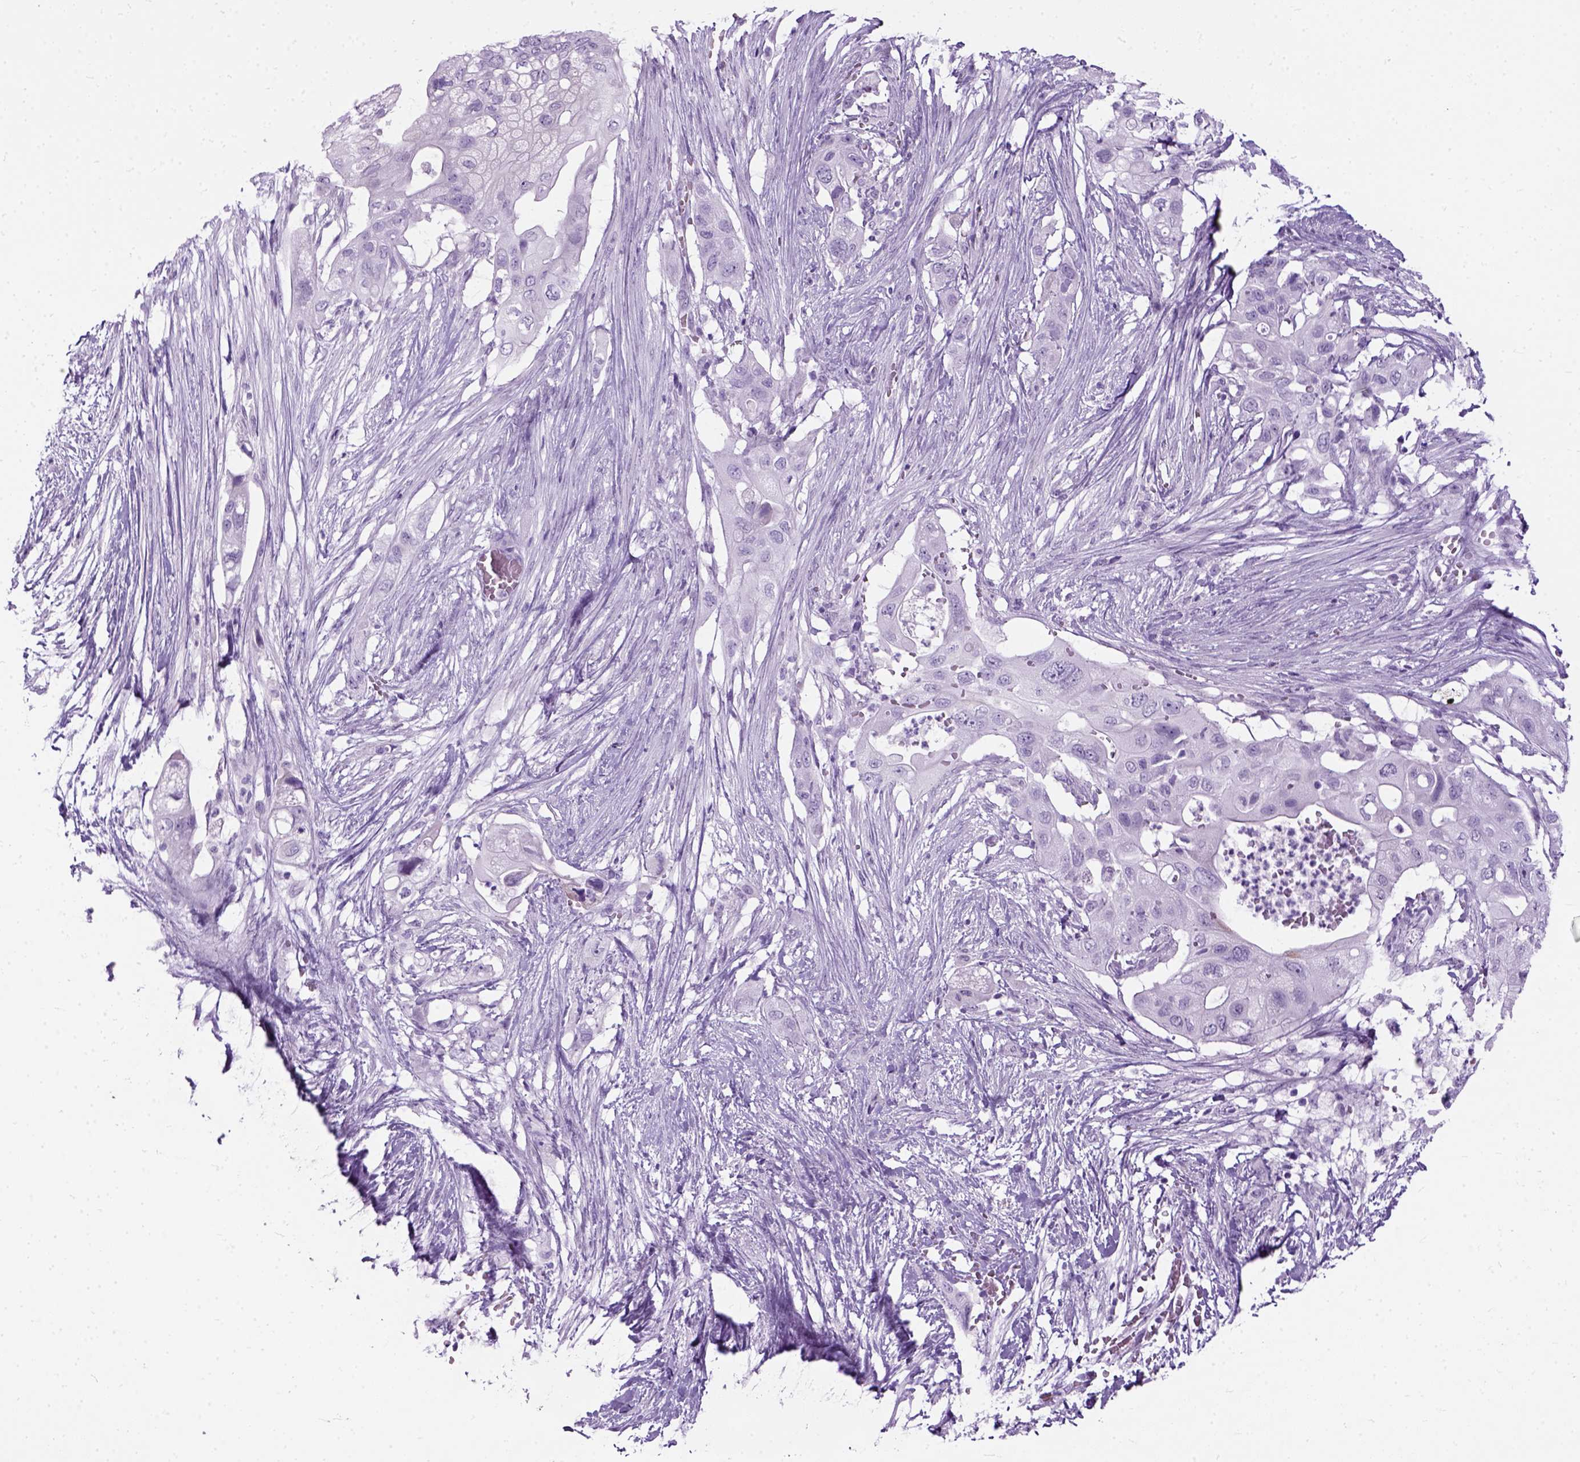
{"staining": {"intensity": "negative", "quantity": "none", "location": "none"}, "tissue": "pancreatic cancer", "cell_type": "Tumor cells", "image_type": "cancer", "snomed": [{"axis": "morphology", "description": "Adenocarcinoma, NOS"}, {"axis": "topography", "description": "Pancreas"}], "caption": "A photomicrograph of pancreatic adenocarcinoma stained for a protein demonstrates no brown staining in tumor cells.", "gene": "AXDND1", "patient": {"sex": "female", "age": 72}}